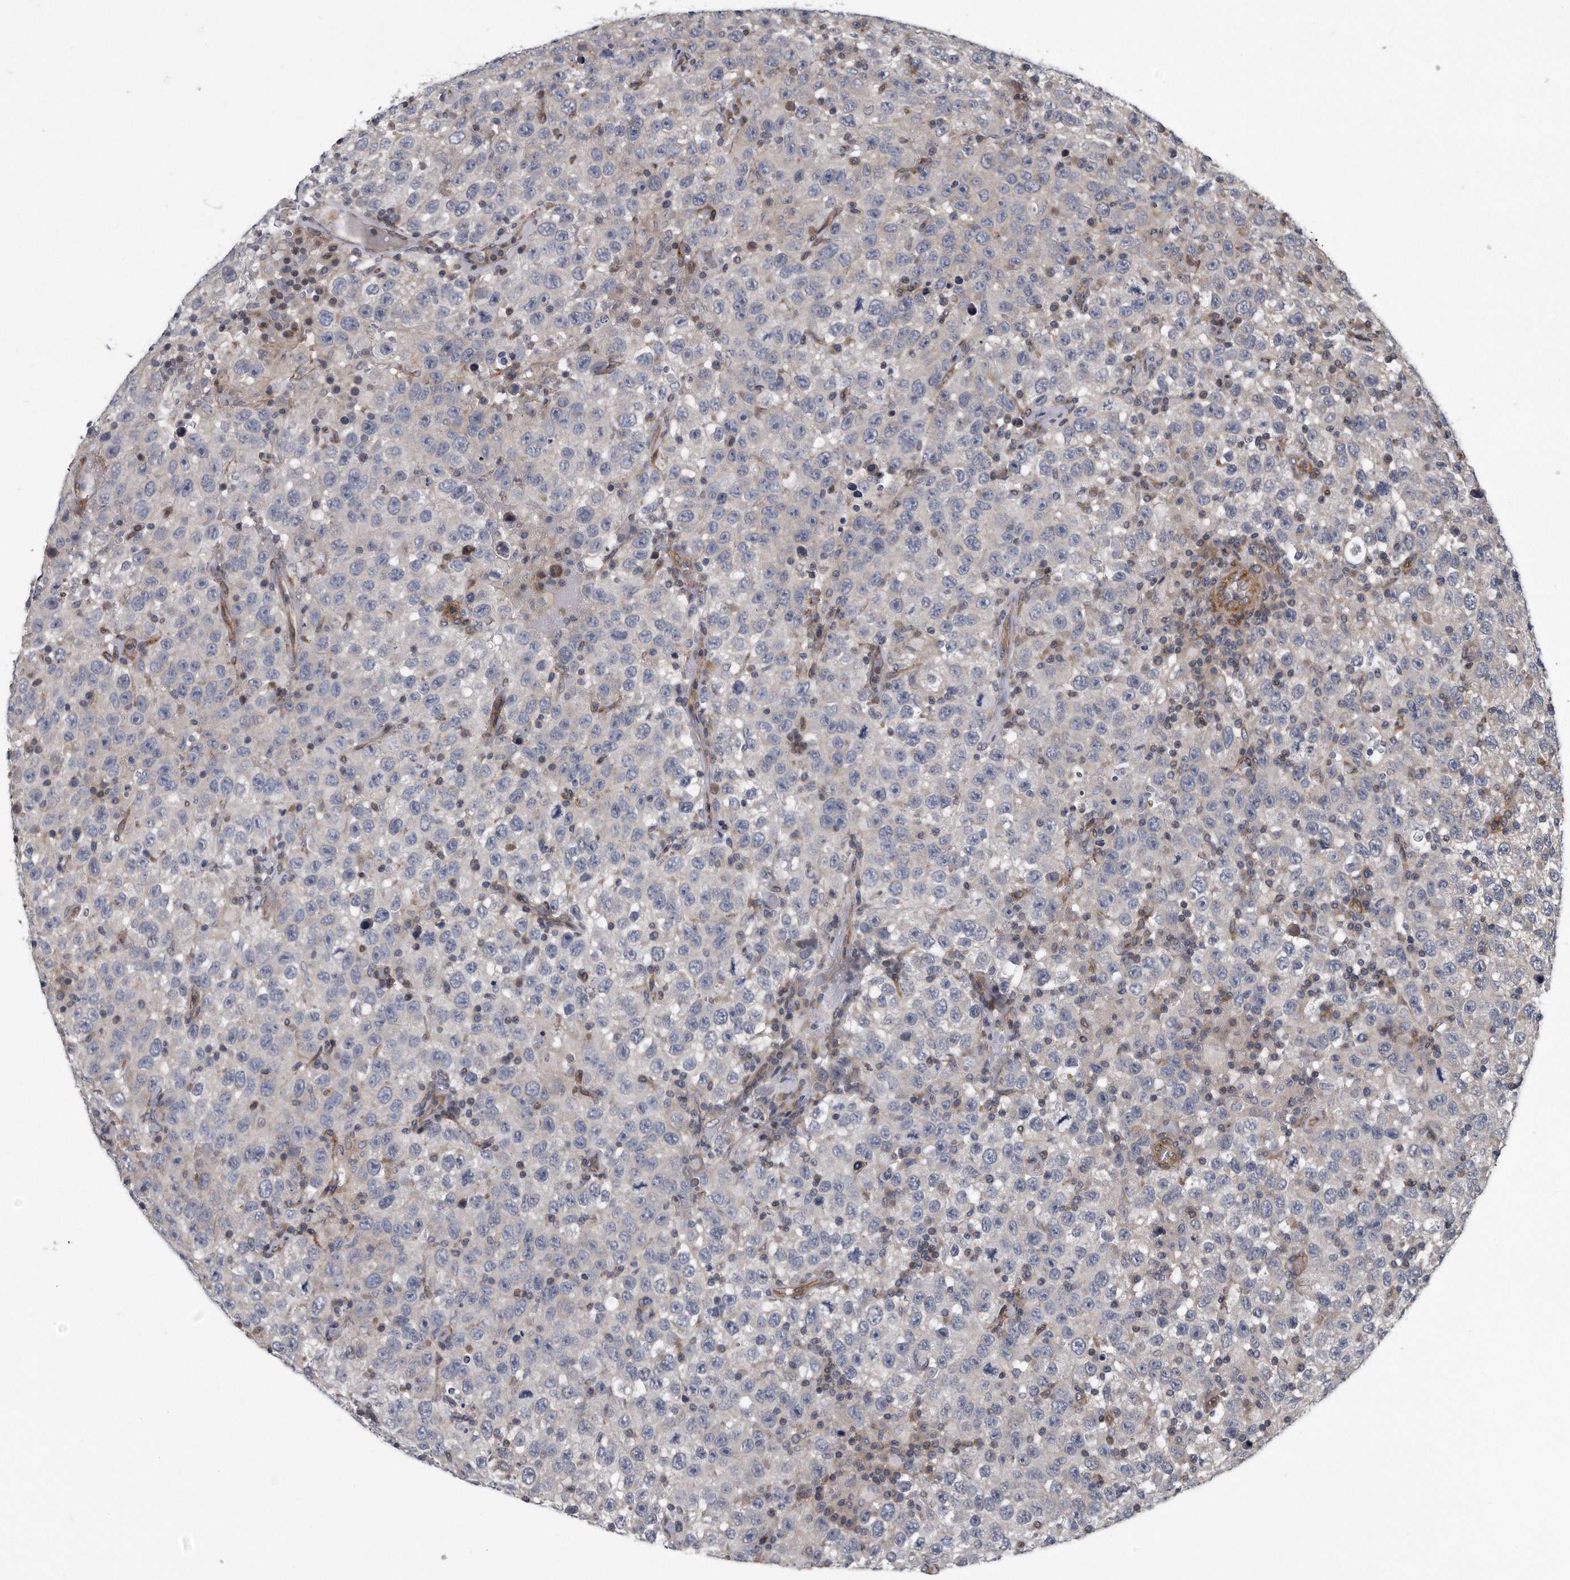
{"staining": {"intensity": "negative", "quantity": "none", "location": "none"}, "tissue": "testis cancer", "cell_type": "Tumor cells", "image_type": "cancer", "snomed": [{"axis": "morphology", "description": "Seminoma, NOS"}, {"axis": "topography", "description": "Testis"}], "caption": "High power microscopy photomicrograph of an IHC photomicrograph of testis cancer (seminoma), revealing no significant expression in tumor cells. (Brightfield microscopy of DAB (3,3'-diaminobenzidine) IHC at high magnification).", "gene": "ARMCX1", "patient": {"sex": "male", "age": 41}}